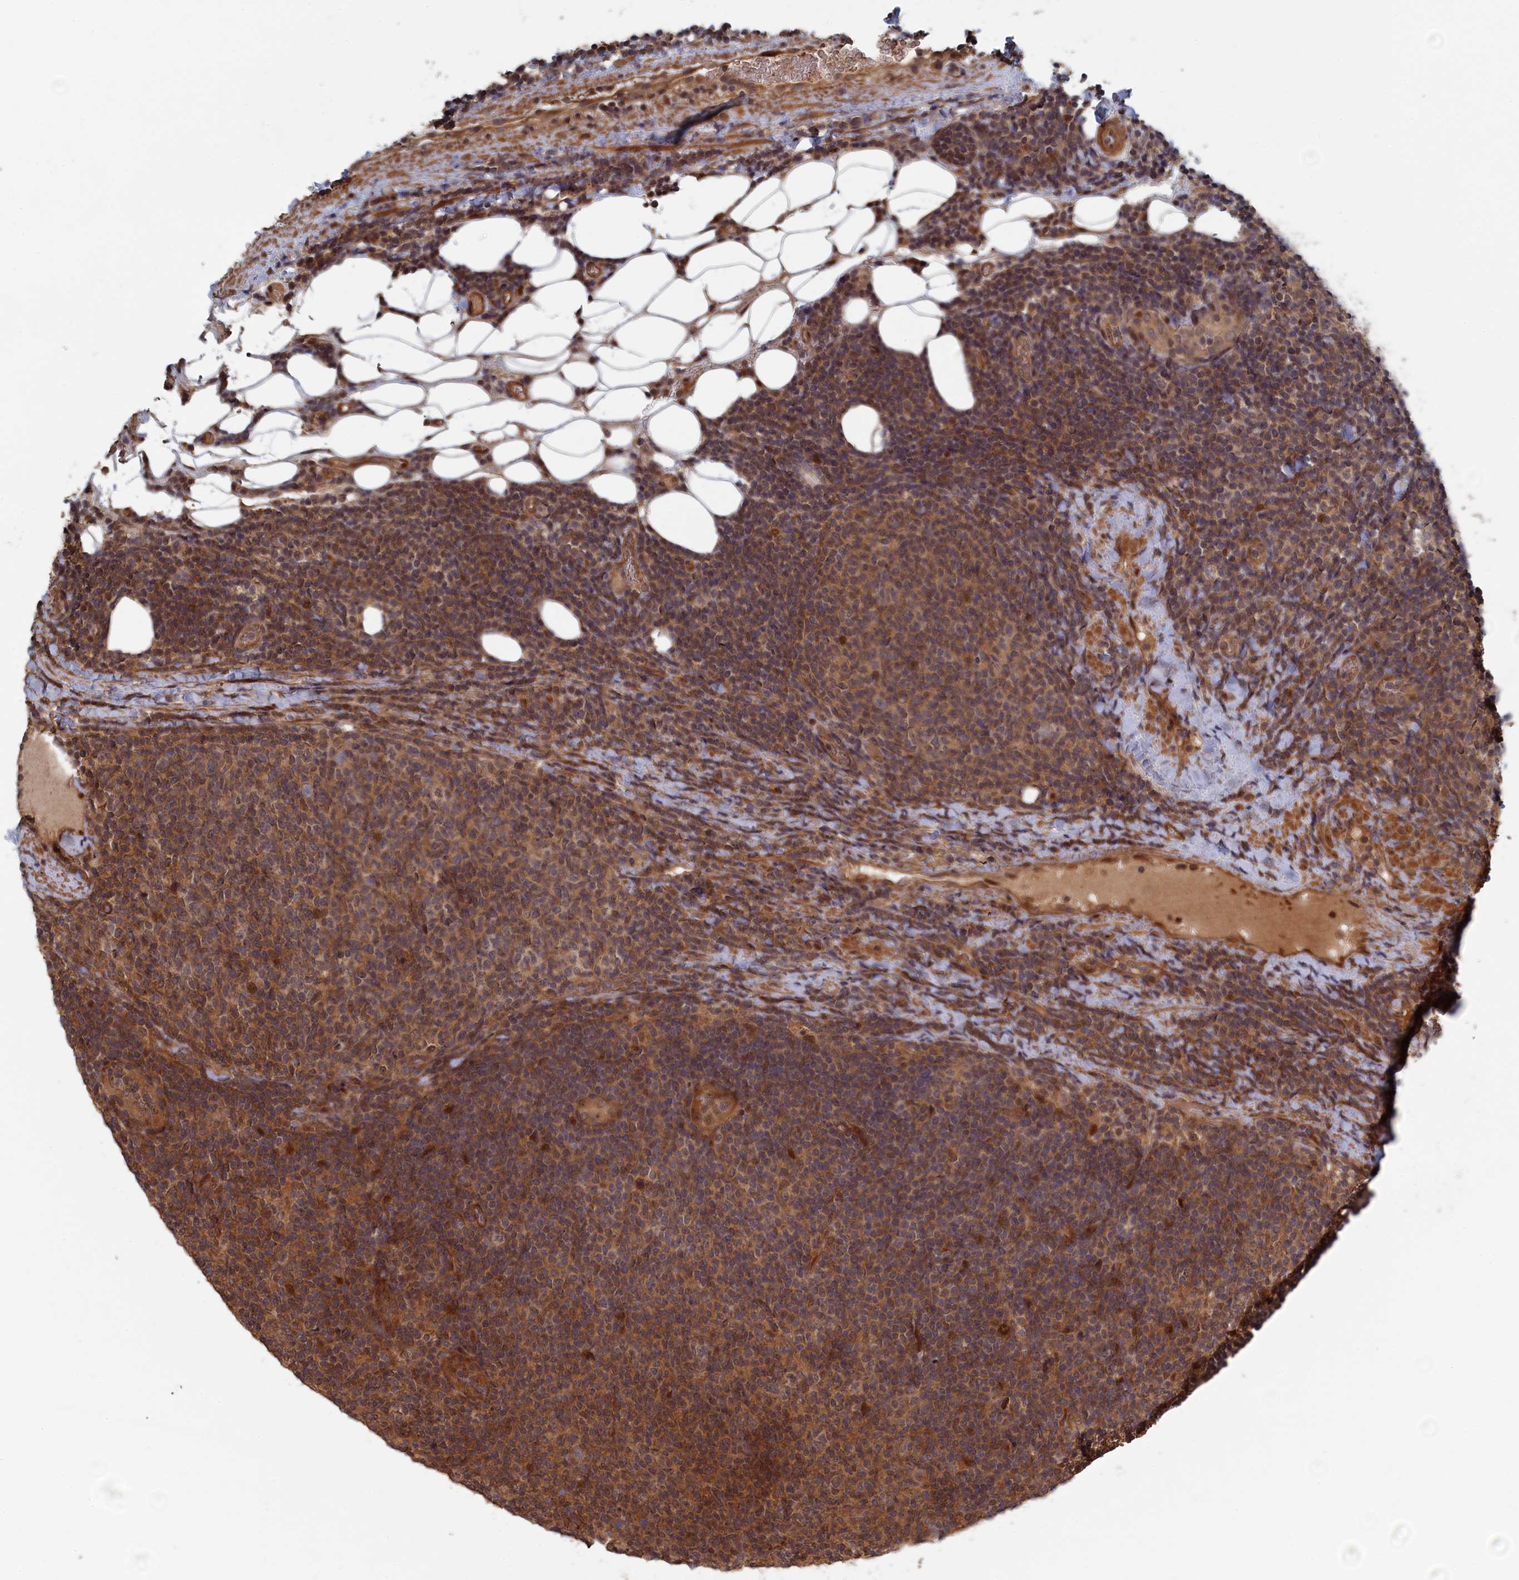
{"staining": {"intensity": "moderate", "quantity": ">75%", "location": "cytoplasmic/membranous"}, "tissue": "lymphoma", "cell_type": "Tumor cells", "image_type": "cancer", "snomed": [{"axis": "morphology", "description": "Malignant lymphoma, non-Hodgkin's type, Low grade"}, {"axis": "topography", "description": "Lymph node"}], "caption": "This image displays immunohistochemistry staining of human lymphoma, with medium moderate cytoplasmic/membranous positivity in approximately >75% of tumor cells.", "gene": "ELOVL6", "patient": {"sex": "male", "age": 66}}